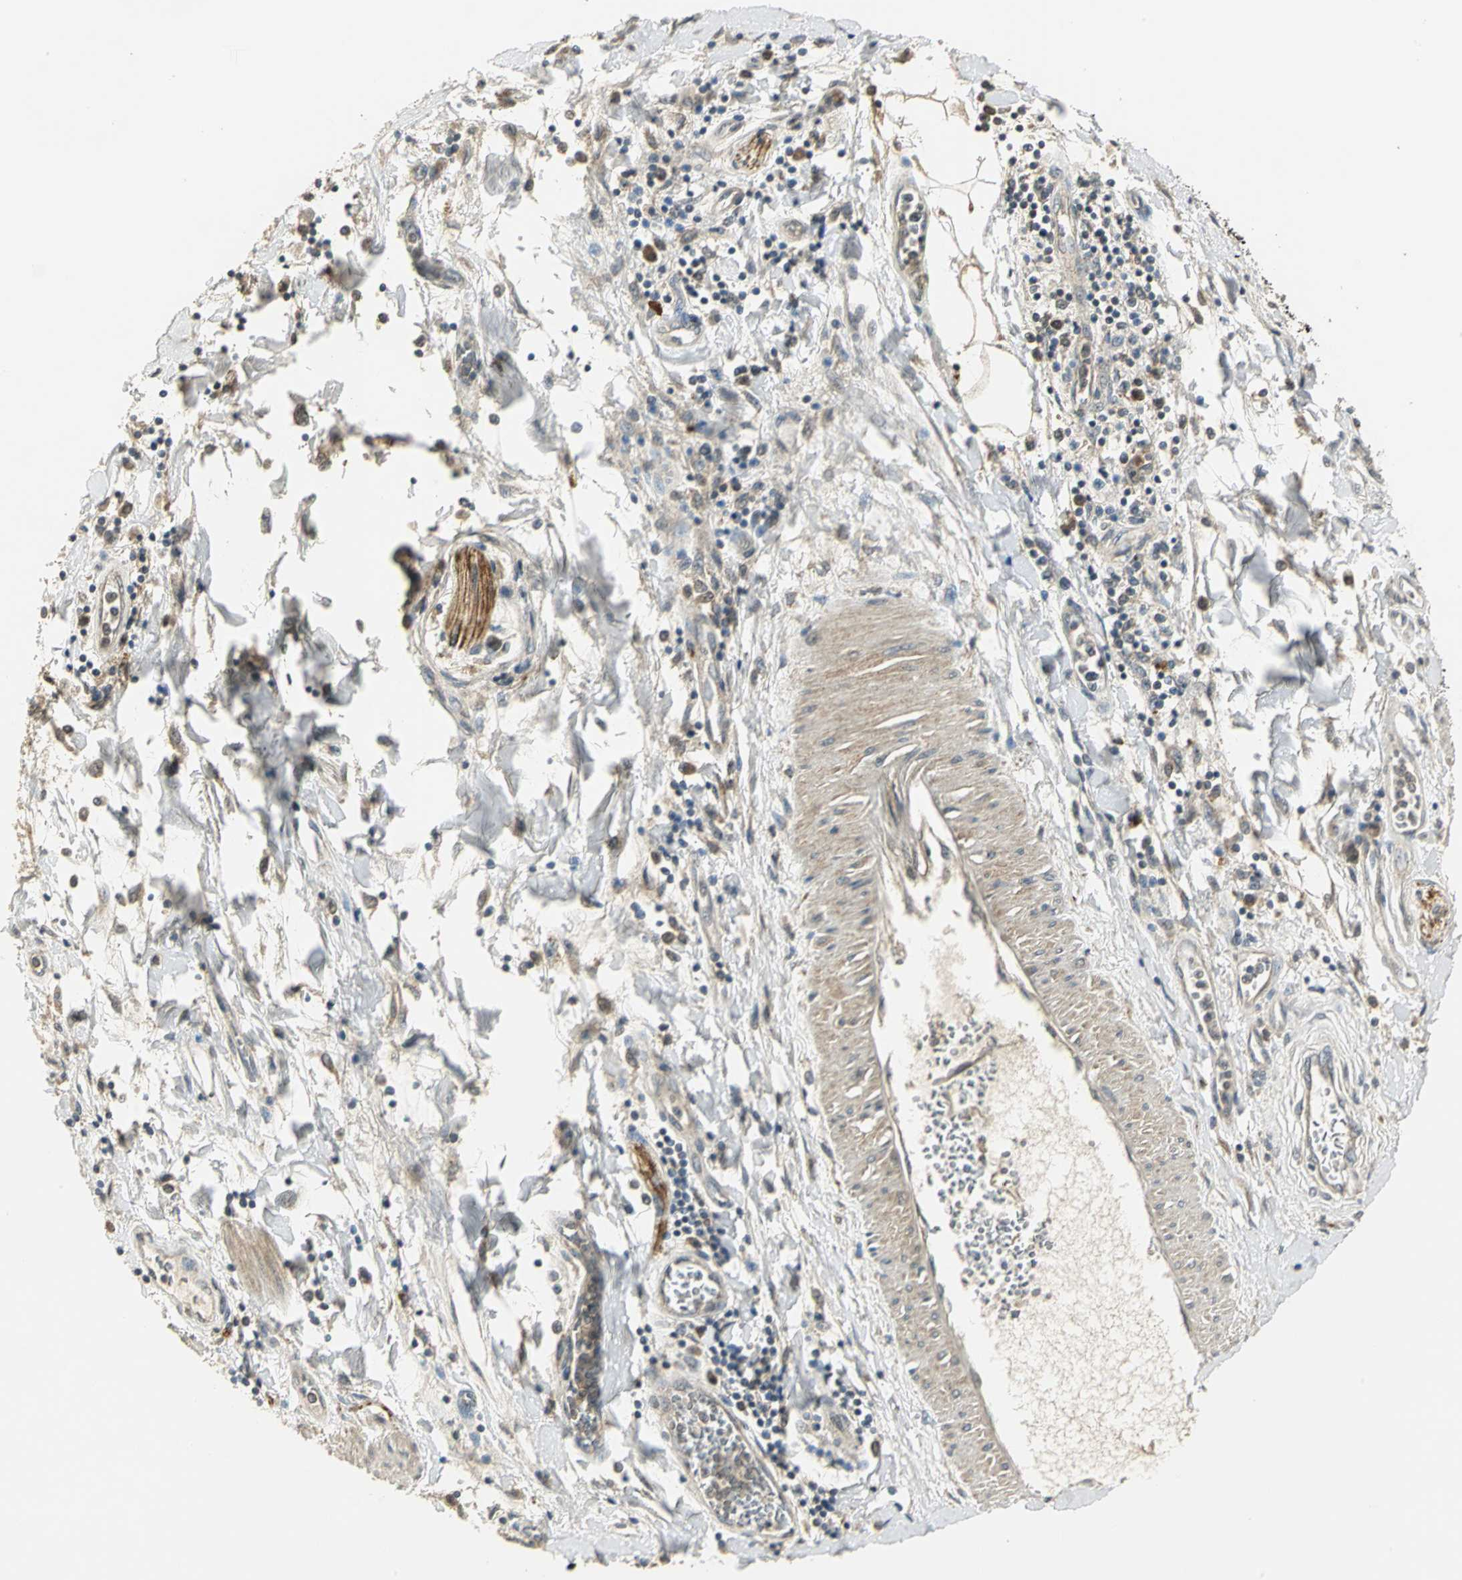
{"staining": {"intensity": "weak", "quantity": ">75%", "location": "cytoplasmic/membranous"}, "tissue": "pancreatic cancer", "cell_type": "Tumor cells", "image_type": "cancer", "snomed": [{"axis": "morphology", "description": "Adenocarcinoma, NOS"}, {"axis": "topography", "description": "Pancreas"}], "caption": "Adenocarcinoma (pancreatic) stained for a protein shows weak cytoplasmic/membranous positivity in tumor cells.", "gene": "MAPK8IP3", "patient": {"sex": "female", "age": 48}}